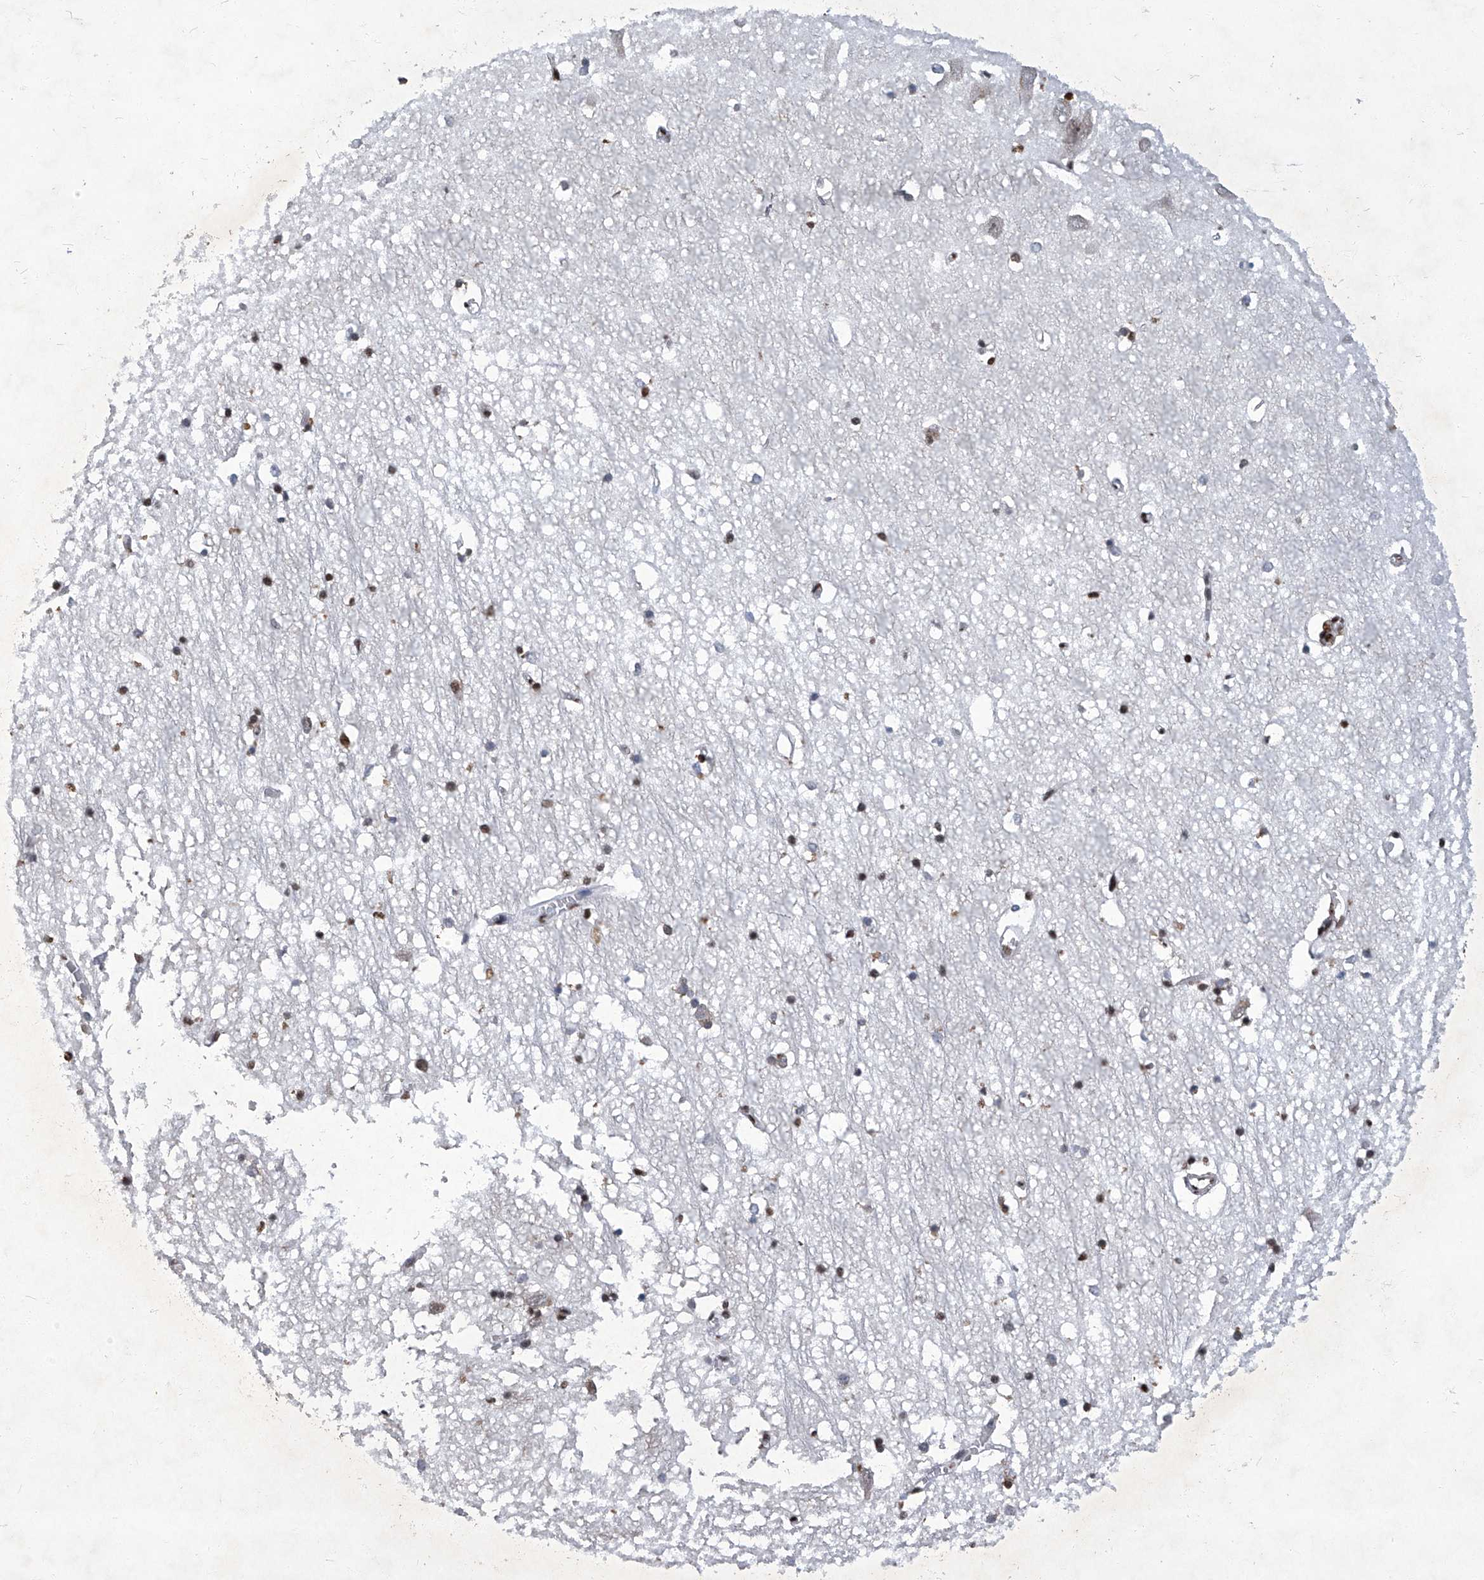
{"staining": {"intensity": "moderate", "quantity": "<25%", "location": "nuclear"}, "tissue": "hippocampus", "cell_type": "Glial cells", "image_type": "normal", "snomed": [{"axis": "morphology", "description": "Normal tissue, NOS"}, {"axis": "topography", "description": "Hippocampus"}], "caption": "IHC staining of normal hippocampus, which exhibits low levels of moderate nuclear positivity in approximately <25% of glial cells indicating moderate nuclear protein staining. The staining was performed using DAB (3,3'-diaminobenzidine) (brown) for protein detection and nuclei were counterstained in hematoxylin (blue).", "gene": "HBP1", "patient": {"sex": "male", "age": 70}}